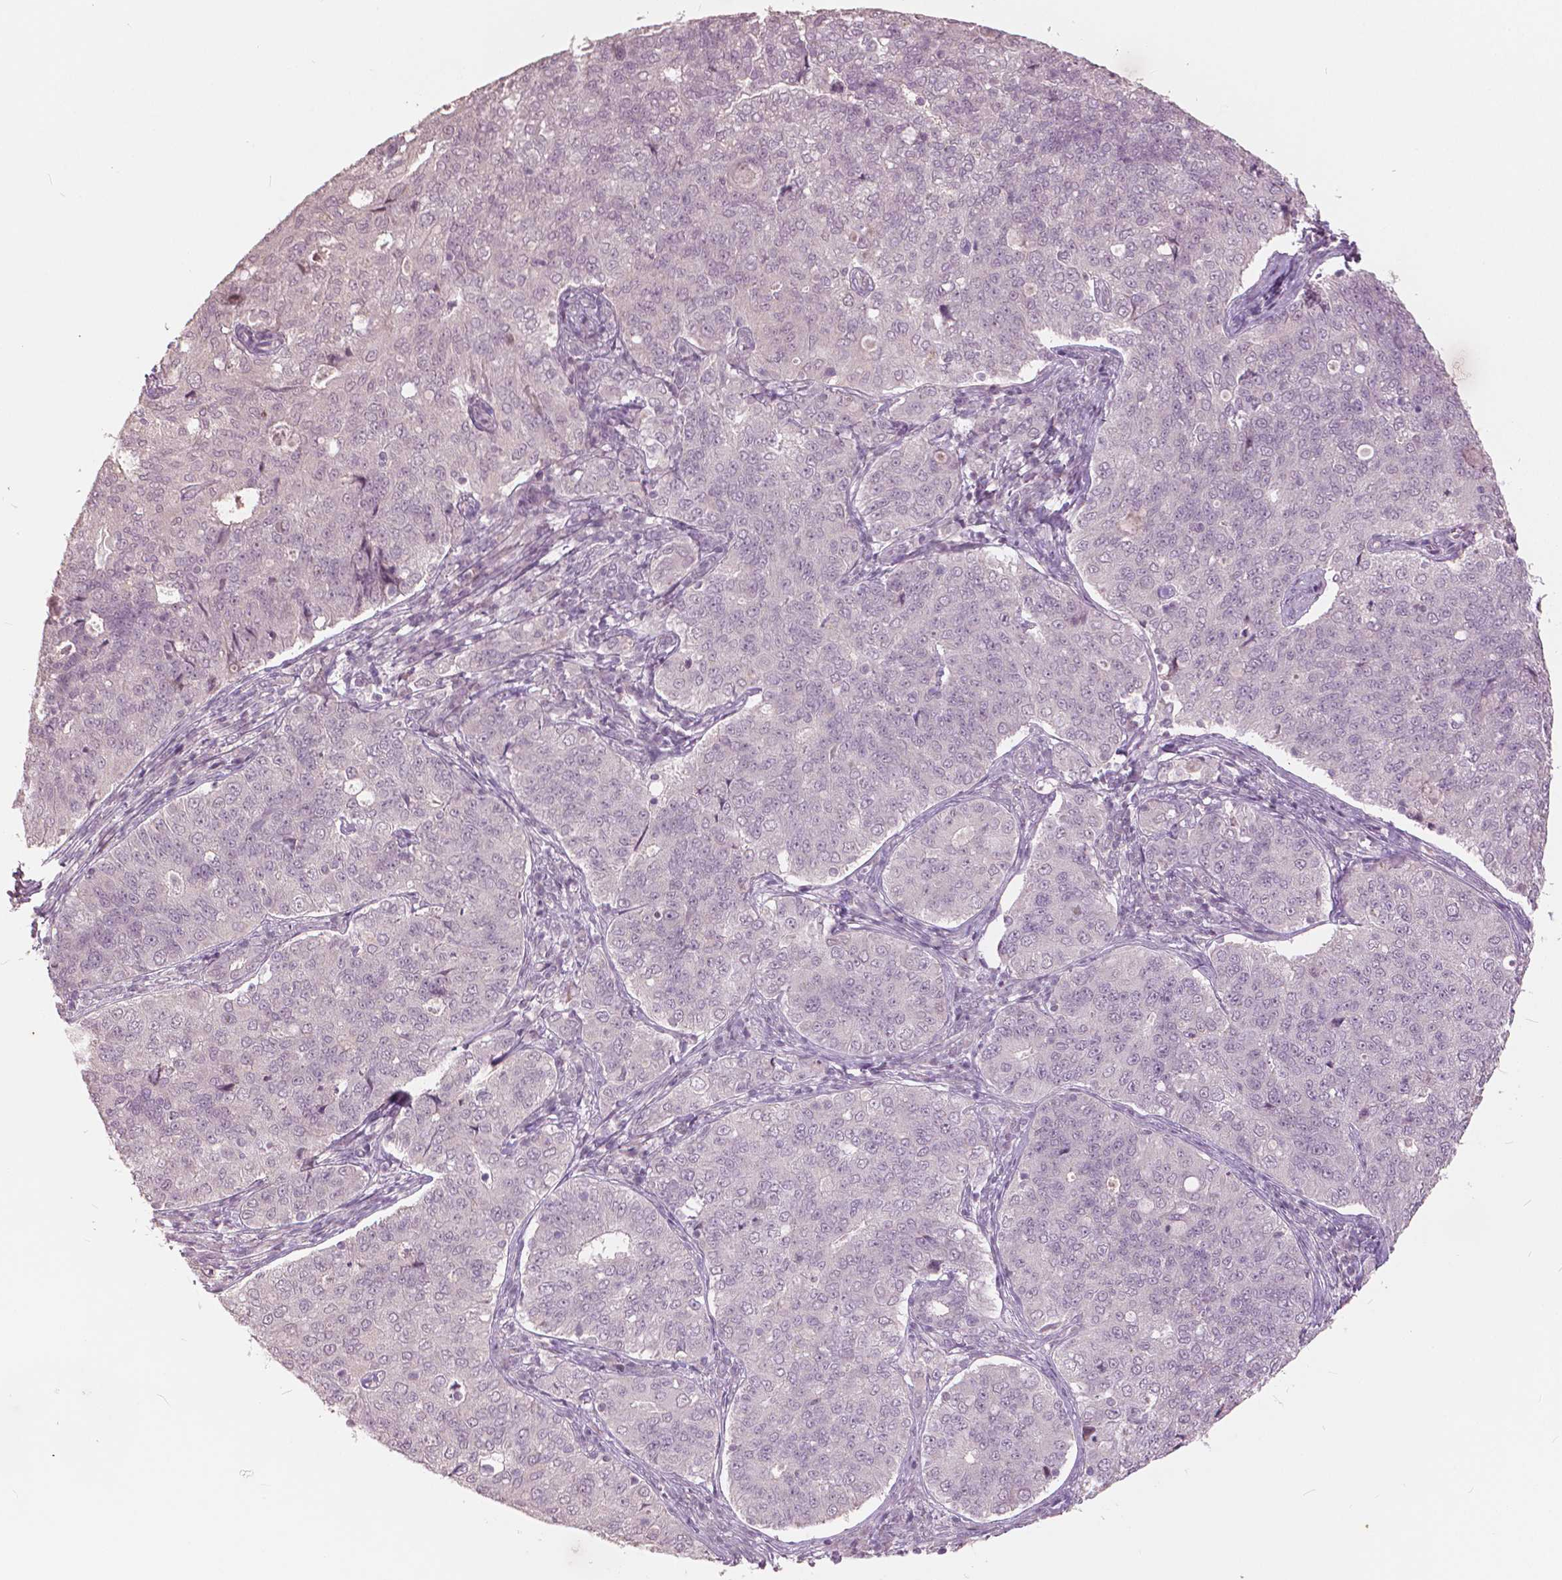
{"staining": {"intensity": "negative", "quantity": "none", "location": "none"}, "tissue": "endometrial cancer", "cell_type": "Tumor cells", "image_type": "cancer", "snomed": [{"axis": "morphology", "description": "Adenocarcinoma, NOS"}, {"axis": "topography", "description": "Endometrium"}], "caption": "An image of human endometrial cancer (adenocarcinoma) is negative for staining in tumor cells. Brightfield microscopy of immunohistochemistry (IHC) stained with DAB (3,3'-diaminobenzidine) (brown) and hematoxylin (blue), captured at high magnification.", "gene": "NANOG", "patient": {"sex": "female", "age": 43}}